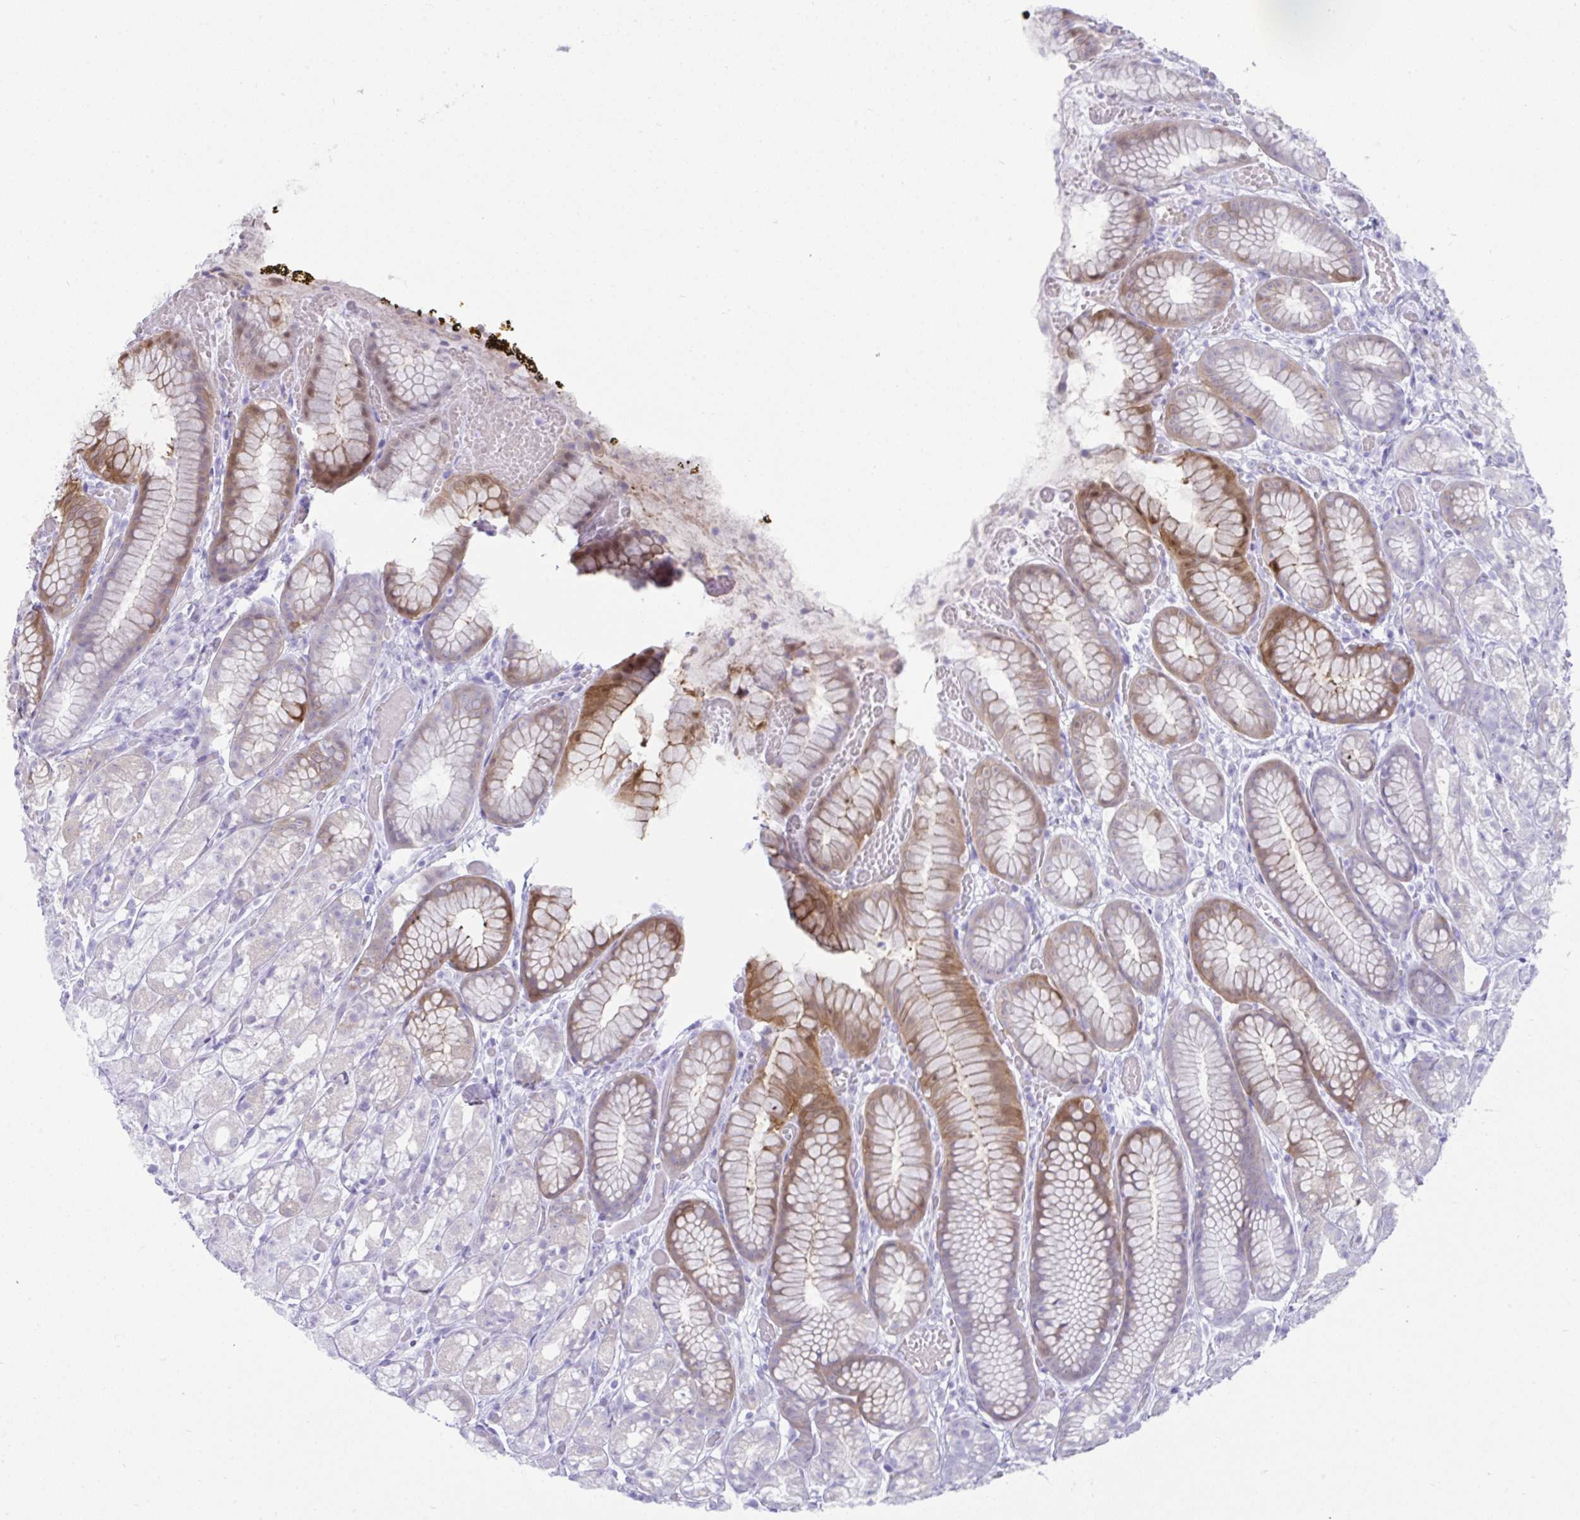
{"staining": {"intensity": "moderate", "quantity": "<25%", "location": "cytoplasmic/membranous,nuclear"}, "tissue": "stomach", "cell_type": "Glandular cells", "image_type": "normal", "snomed": [{"axis": "morphology", "description": "Normal tissue, NOS"}, {"axis": "topography", "description": "Smooth muscle"}, {"axis": "topography", "description": "Stomach"}], "caption": "Immunohistochemical staining of benign human stomach displays <25% levels of moderate cytoplasmic/membranous,nuclear protein staining in about <25% of glandular cells.", "gene": "PSCA", "patient": {"sex": "male", "age": 70}}